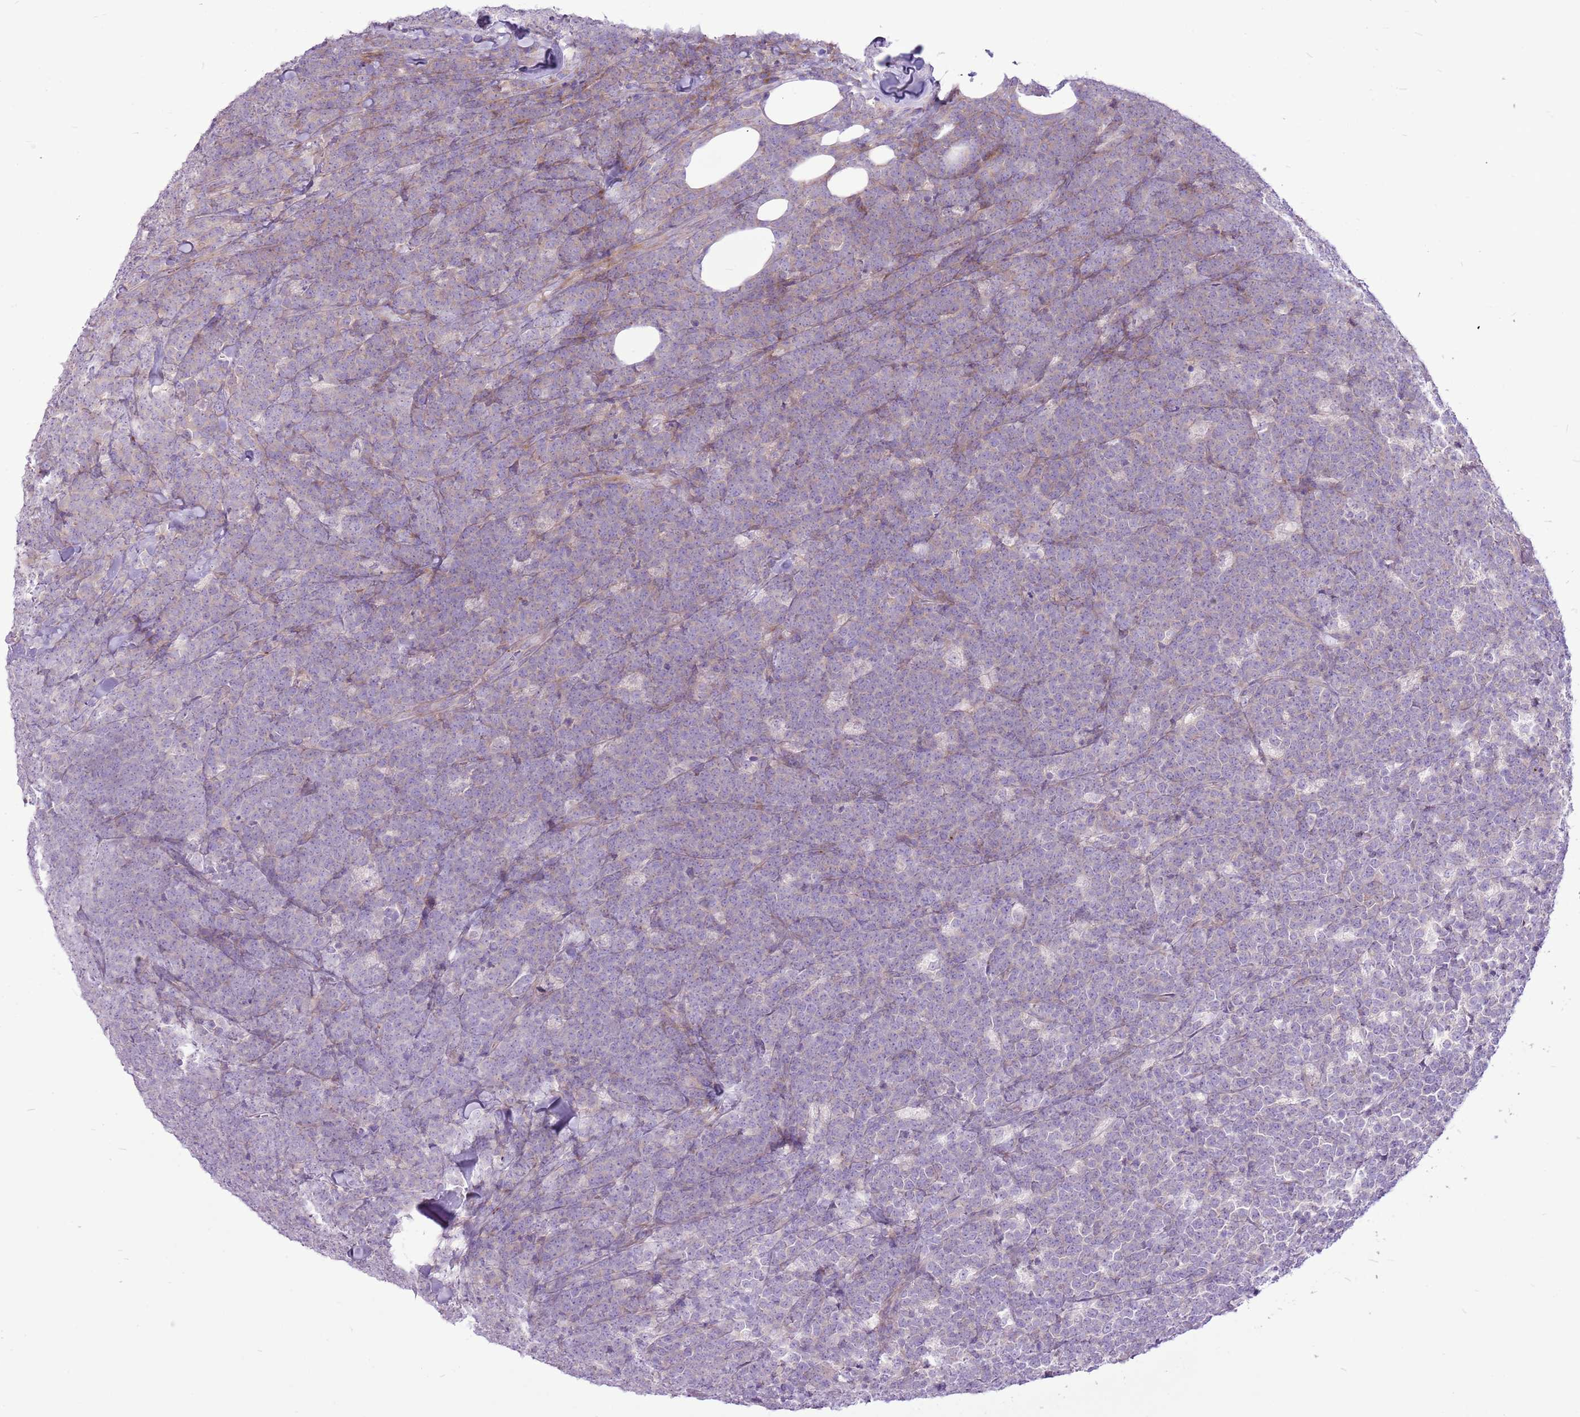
{"staining": {"intensity": "negative", "quantity": "none", "location": "none"}, "tissue": "lymphoma", "cell_type": "Tumor cells", "image_type": "cancer", "snomed": [{"axis": "morphology", "description": "Malignant lymphoma, non-Hodgkin's type, High grade"}, {"axis": "topography", "description": "Small intestine"}], "caption": "This is an IHC image of human malignant lymphoma, non-Hodgkin's type (high-grade). There is no staining in tumor cells.", "gene": "CHAC2", "patient": {"sex": "male", "age": 8}}